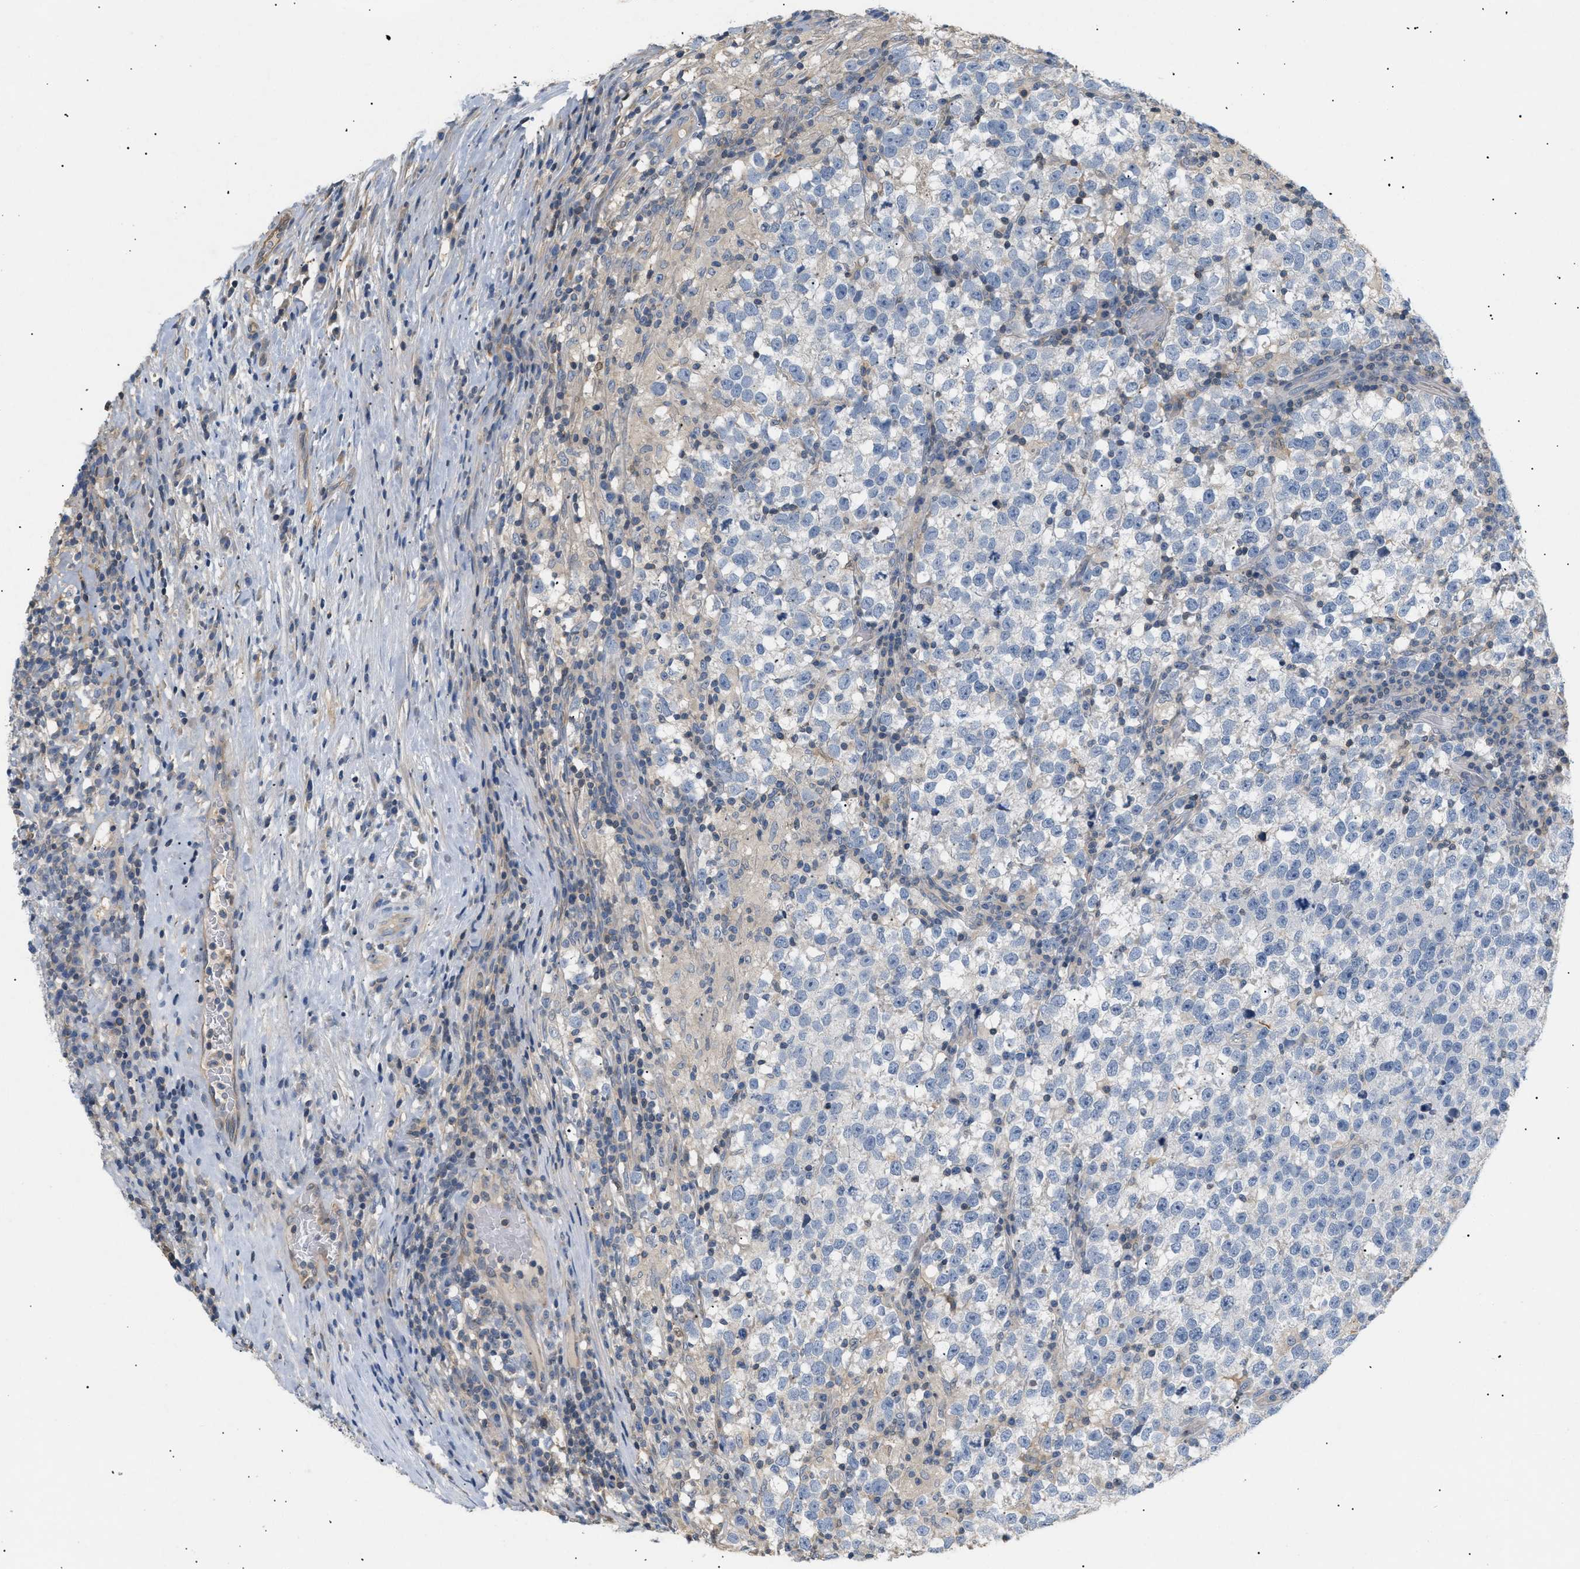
{"staining": {"intensity": "negative", "quantity": "none", "location": "none"}, "tissue": "testis cancer", "cell_type": "Tumor cells", "image_type": "cancer", "snomed": [{"axis": "morphology", "description": "Normal tissue, NOS"}, {"axis": "morphology", "description": "Seminoma, NOS"}, {"axis": "topography", "description": "Testis"}], "caption": "There is no significant expression in tumor cells of testis cancer (seminoma).", "gene": "FARS2", "patient": {"sex": "male", "age": 43}}